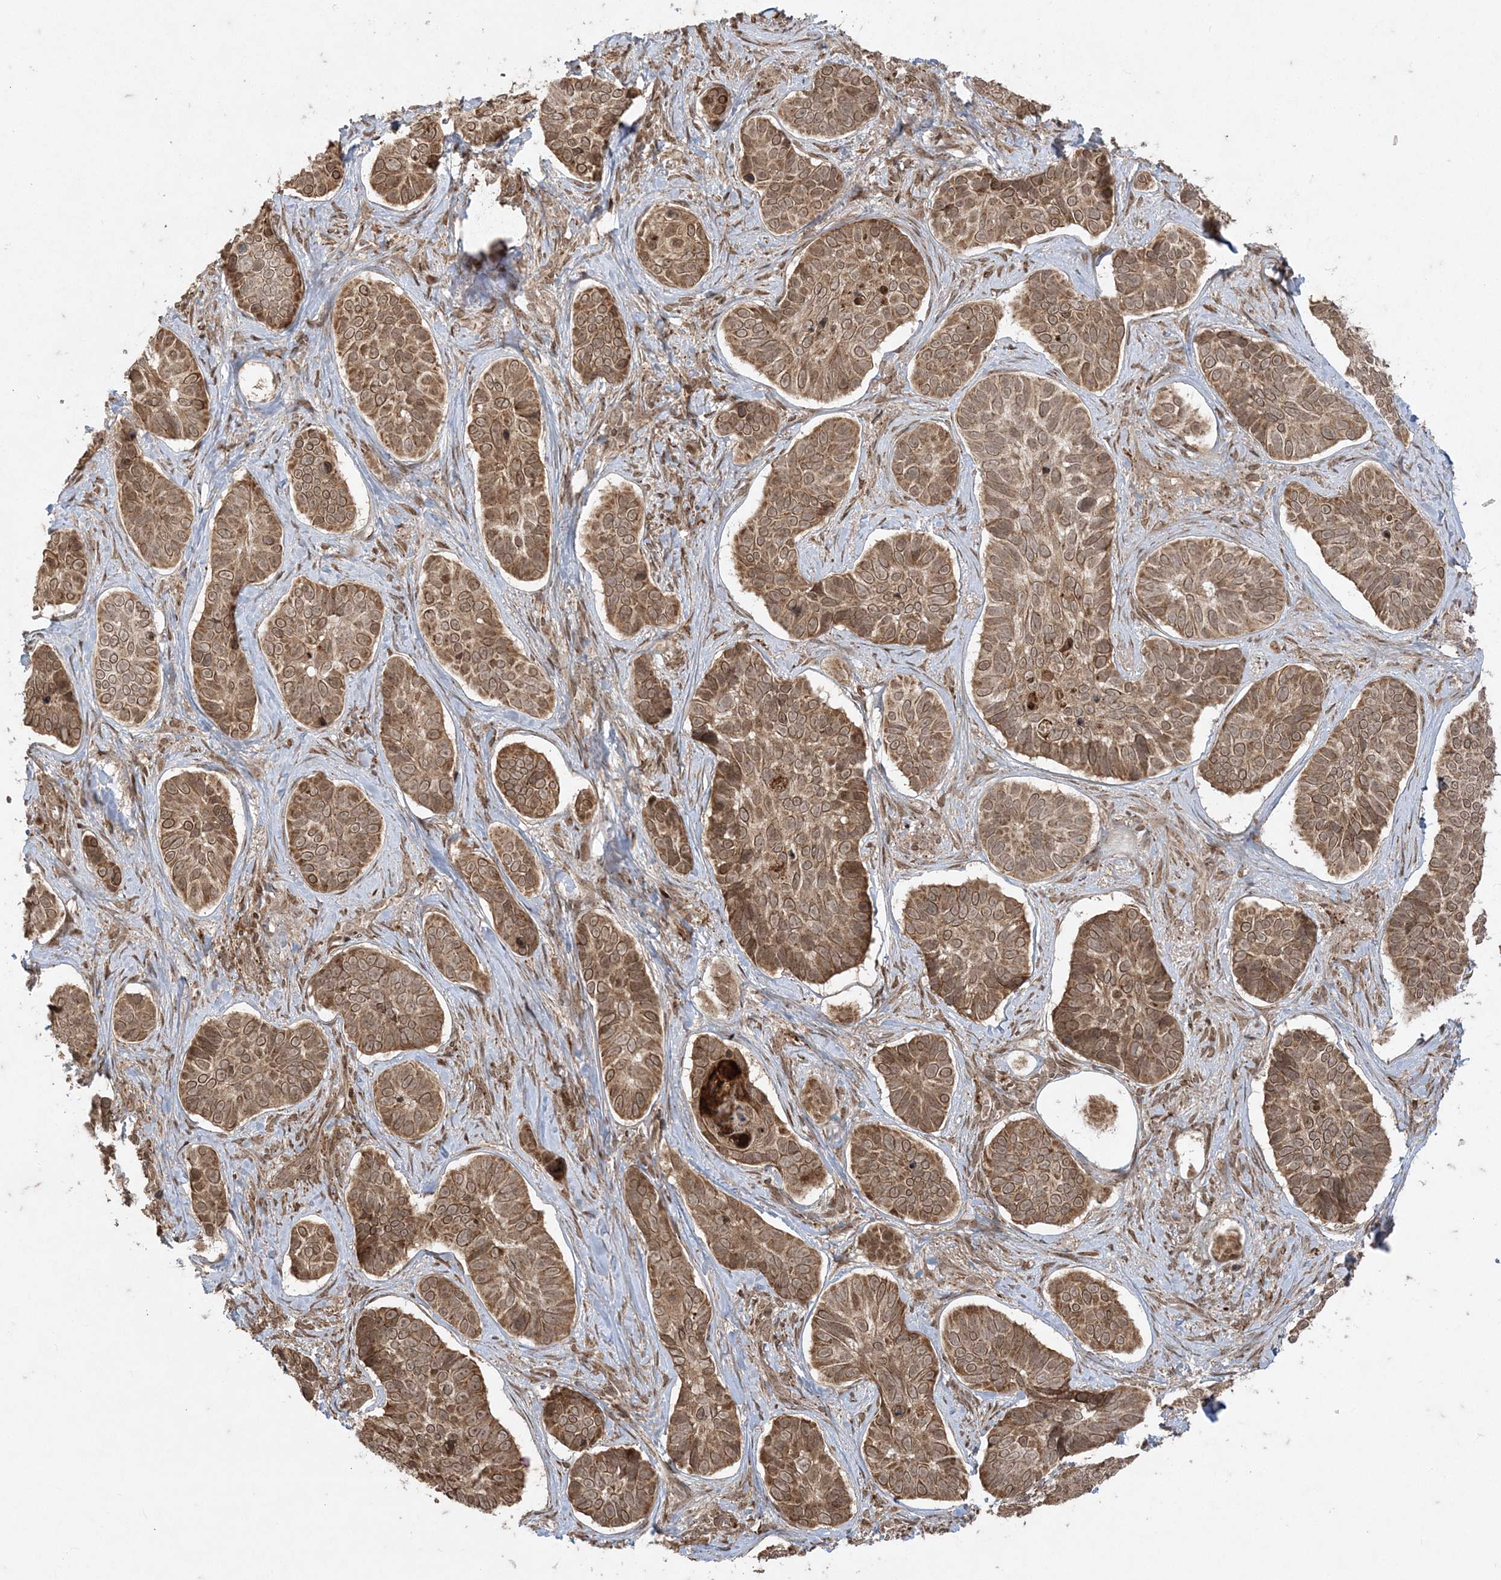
{"staining": {"intensity": "moderate", "quantity": ">75%", "location": "cytoplasmic/membranous"}, "tissue": "skin cancer", "cell_type": "Tumor cells", "image_type": "cancer", "snomed": [{"axis": "morphology", "description": "Basal cell carcinoma"}, {"axis": "topography", "description": "Skin"}], "caption": "Approximately >75% of tumor cells in basal cell carcinoma (skin) reveal moderate cytoplasmic/membranous protein expression as visualized by brown immunohistochemical staining.", "gene": "RRAS", "patient": {"sex": "male", "age": 62}}